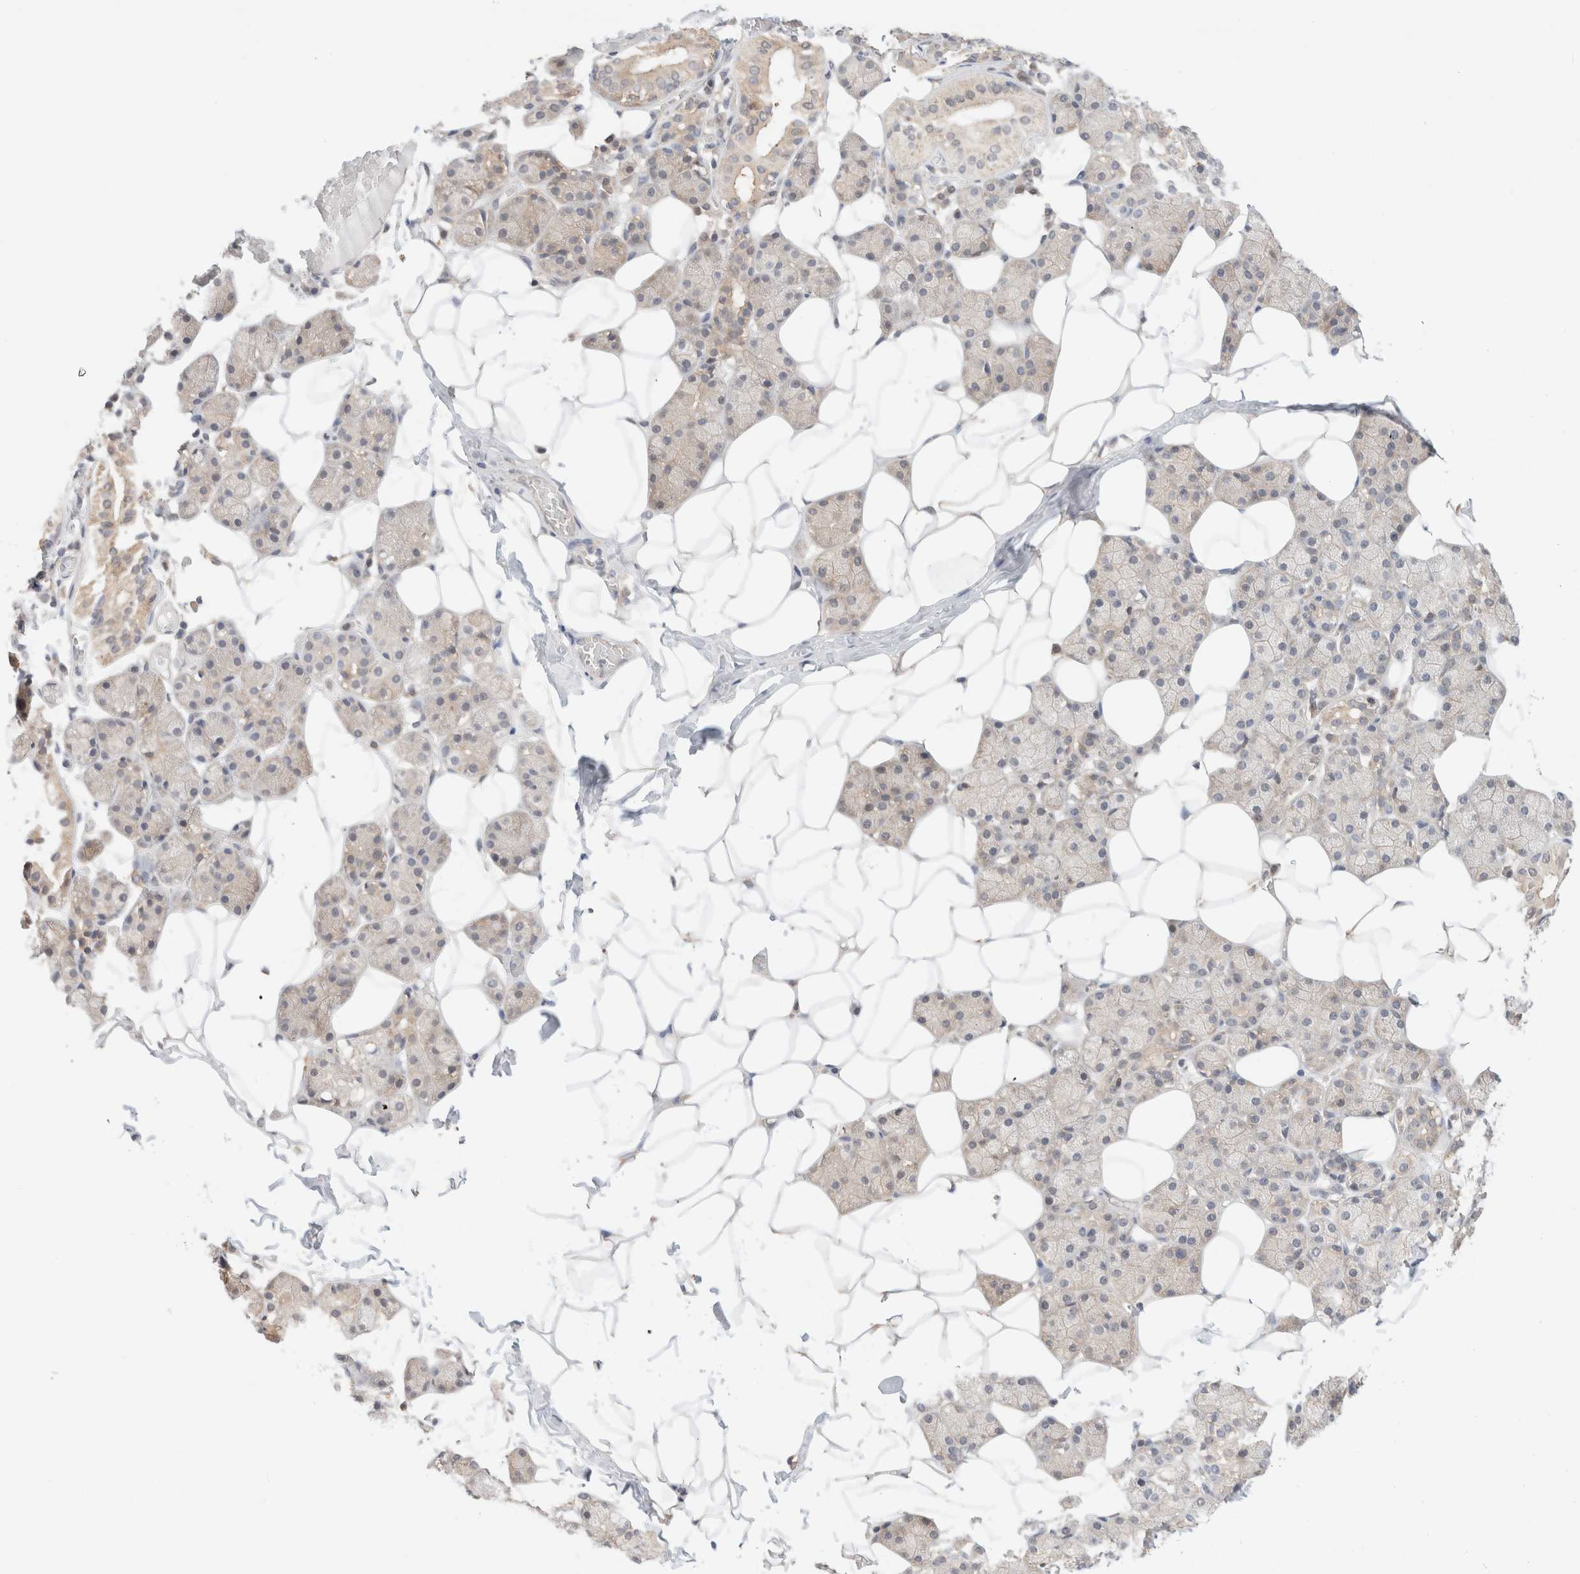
{"staining": {"intensity": "weak", "quantity": "25%-75%", "location": "cytoplasmic/membranous"}, "tissue": "salivary gland", "cell_type": "Glandular cells", "image_type": "normal", "snomed": [{"axis": "morphology", "description": "Normal tissue, NOS"}, {"axis": "topography", "description": "Salivary gland"}], "caption": "Immunohistochemistry staining of benign salivary gland, which shows low levels of weak cytoplasmic/membranous expression in about 25%-75% of glandular cells indicating weak cytoplasmic/membranous protein staining. The staining was performed using DAB (brown) for protein detection and nuclei were counterstained in hematoxylin (blue).", "gene": "C17orf97", "patient": {"sex": "female", "age": 33}}